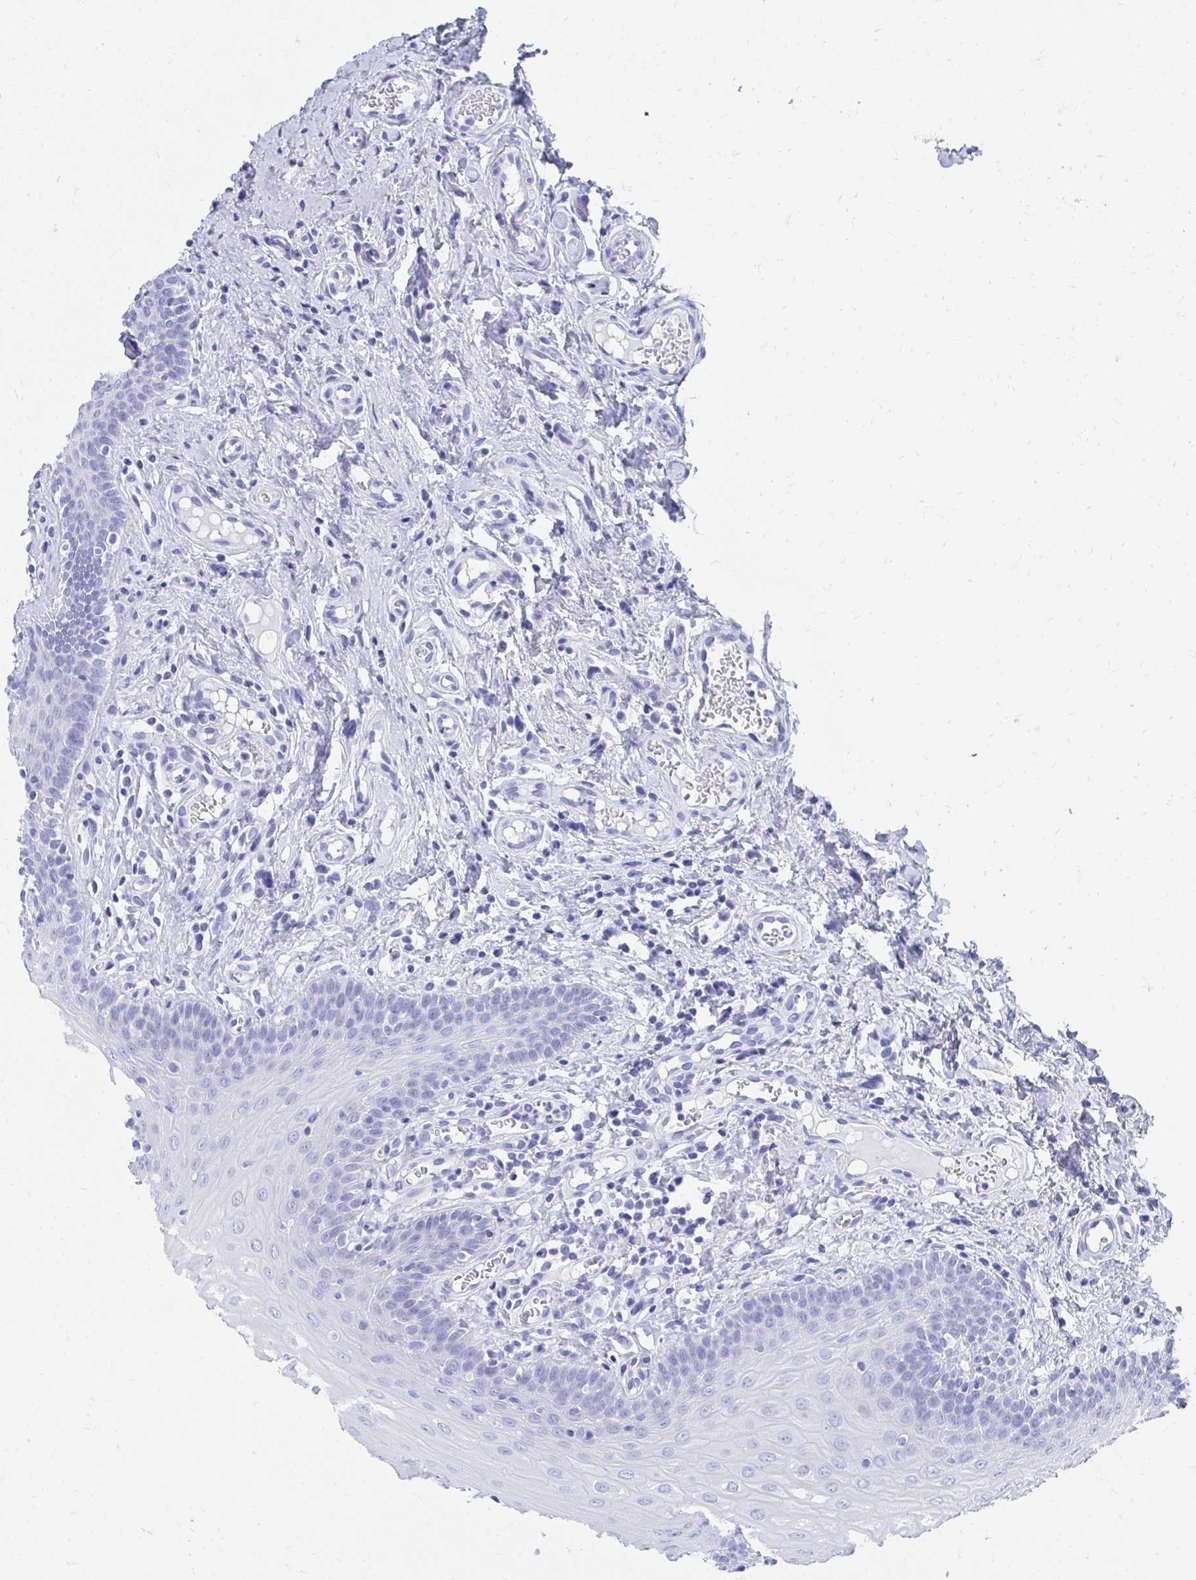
{"staining": {"intensity": "negative", "quantity": "none", "location": "none"}, "tissue": "oral mucosa", "cell_type": "Squamous epithelial cells", "image_type": "normal", "snomed": [{"axis": "morphology", "description": "Normal tissue, NOS"}, {"axis": "topography", "description": "Oral tissue"}, {"axis": "topography", "description": "Tounge, NOS"}], "caption": "Immunohistochemistry (IHC) histopathology image of benign oral mucosa: oral mucosa stained with DAB shows no significant protein positivity in squamous epithelial cells.", "gene": "HGD", "patient": {"sex": "female", "age": 58}}